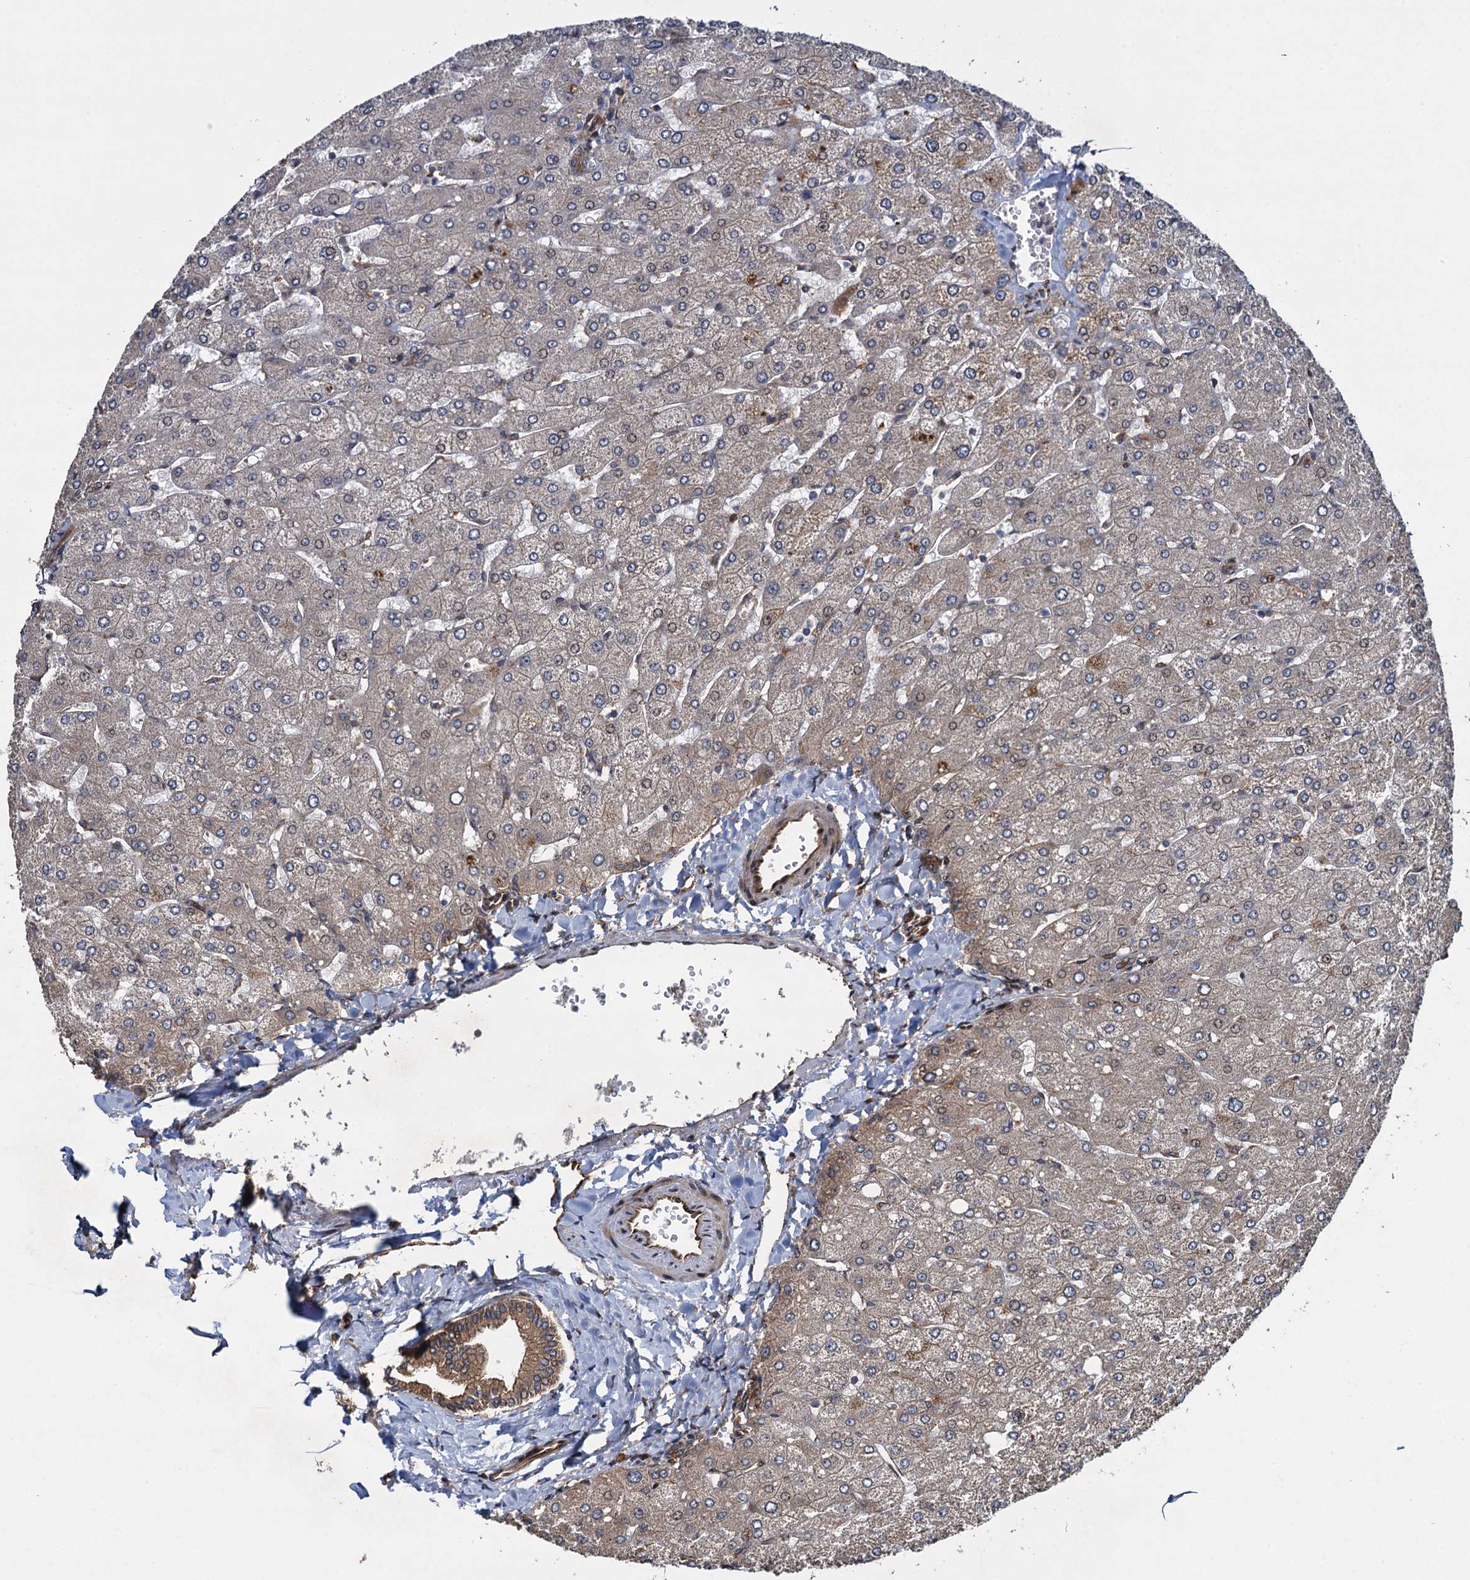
{"staining": {"intensity": "moderate", "quantity": ">75%", "location": "cytoplasmic/membranous"}, "tissue": "liver", "cell_type": "Cholangiocytes", "image_type": "normal", "snomed": [{"axis": "morphology", "description": "Normal tissue, NOS"}, {"axis": "topography", "description": "Liver"}], "caption": "Immunohistochemical staining of normal human liver displays medium levels of moderate cytoplasmic/membranous staining in approximately >75% of cholangiocytes.", "gene": "RHOBTB1", "patient": {"sex": "male", "age": 55}}